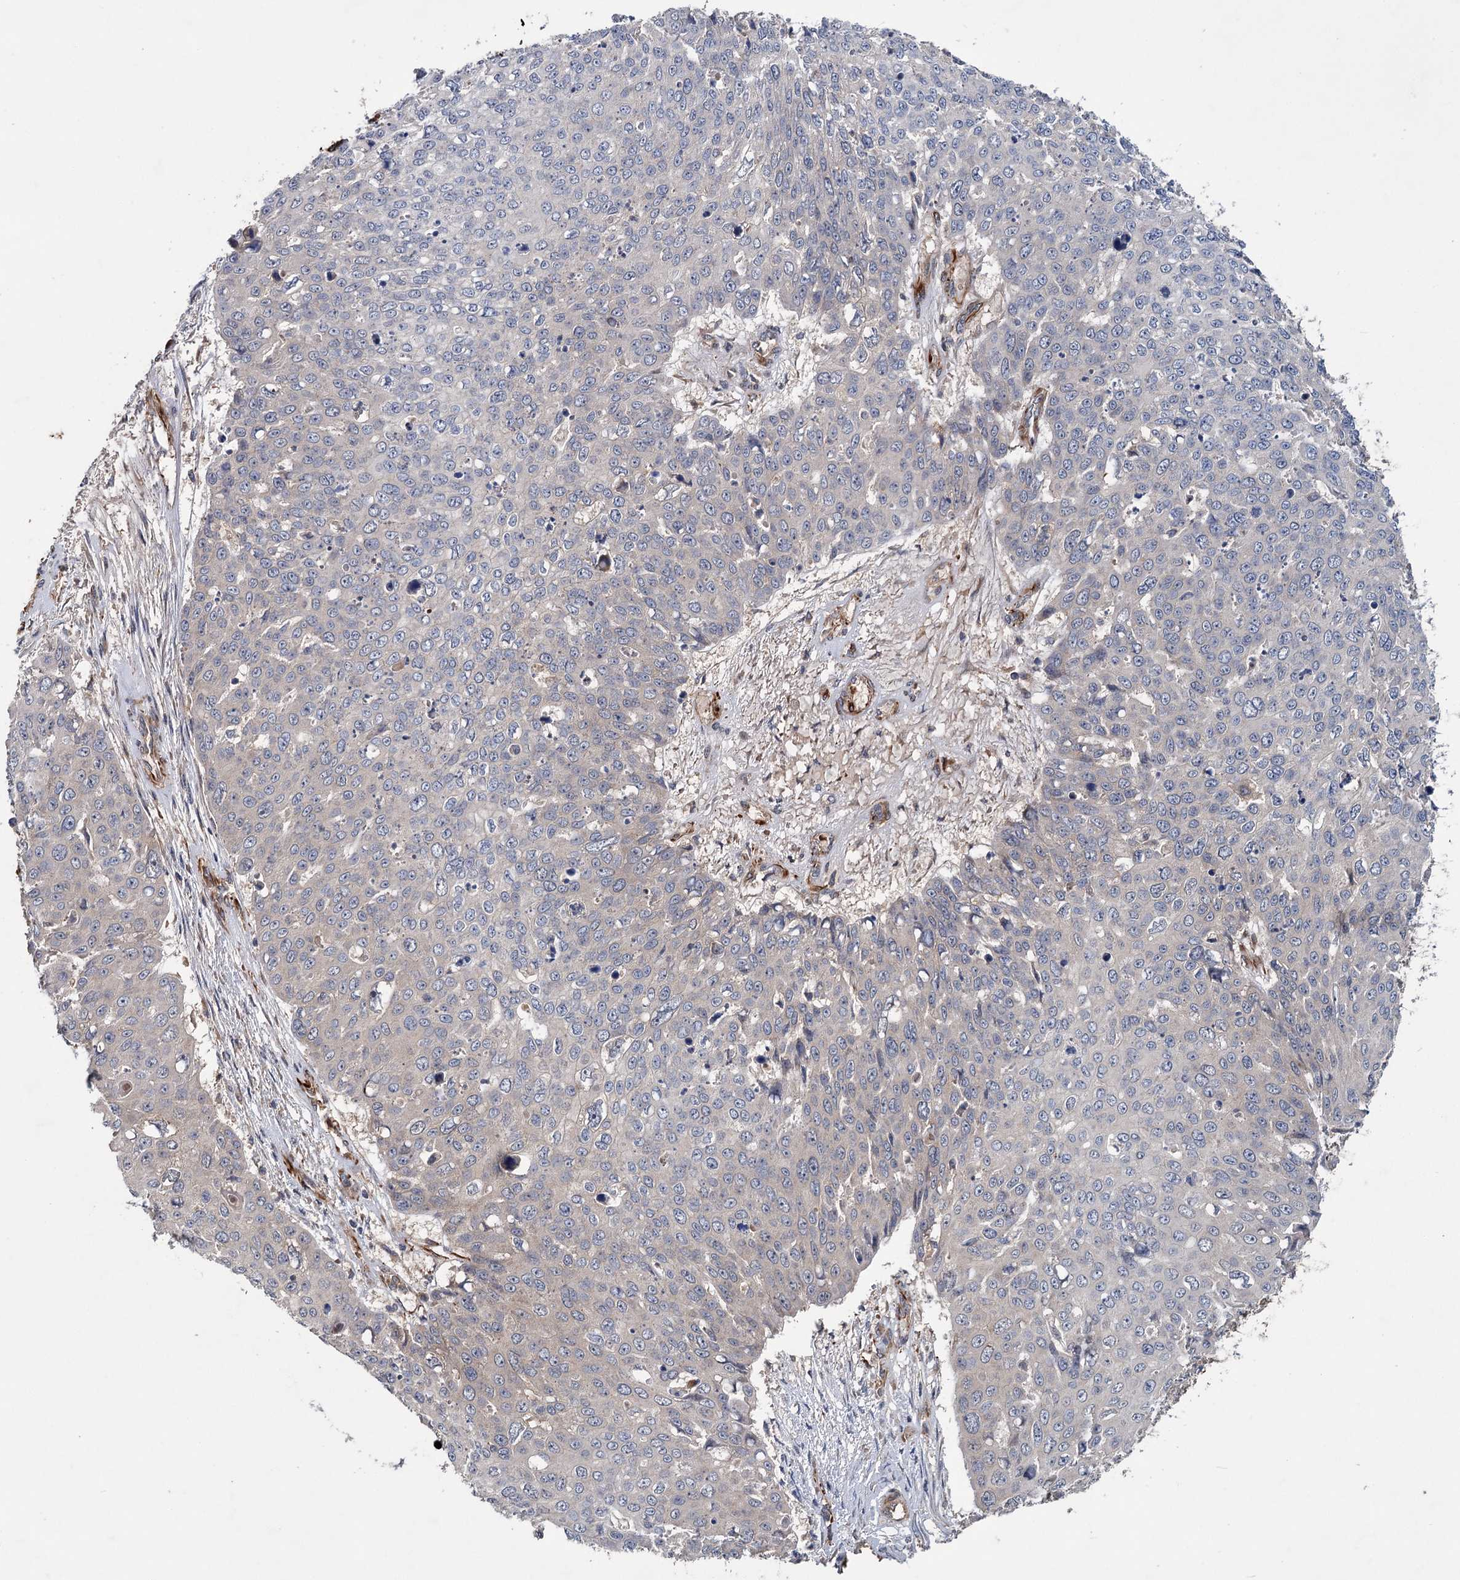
{"staining": {"intensity": "negative", "quantity": "none", "location": "none"}, "tissue": "skin cancer", "cell_type": "Tumor cells", "image_type": "cancer", "snomed": [{"axis": "morphology", "description": "Squamous cell carcinoma, NOS"}, {"axis": "topography", "description": "Skin"}], "caption": "The micrograph shows no significant staining in tumor cells of skin cancer (squamous cell carcinoma).", "gene": "PKN2", "patient": {"sex": "male", "age": 71}}